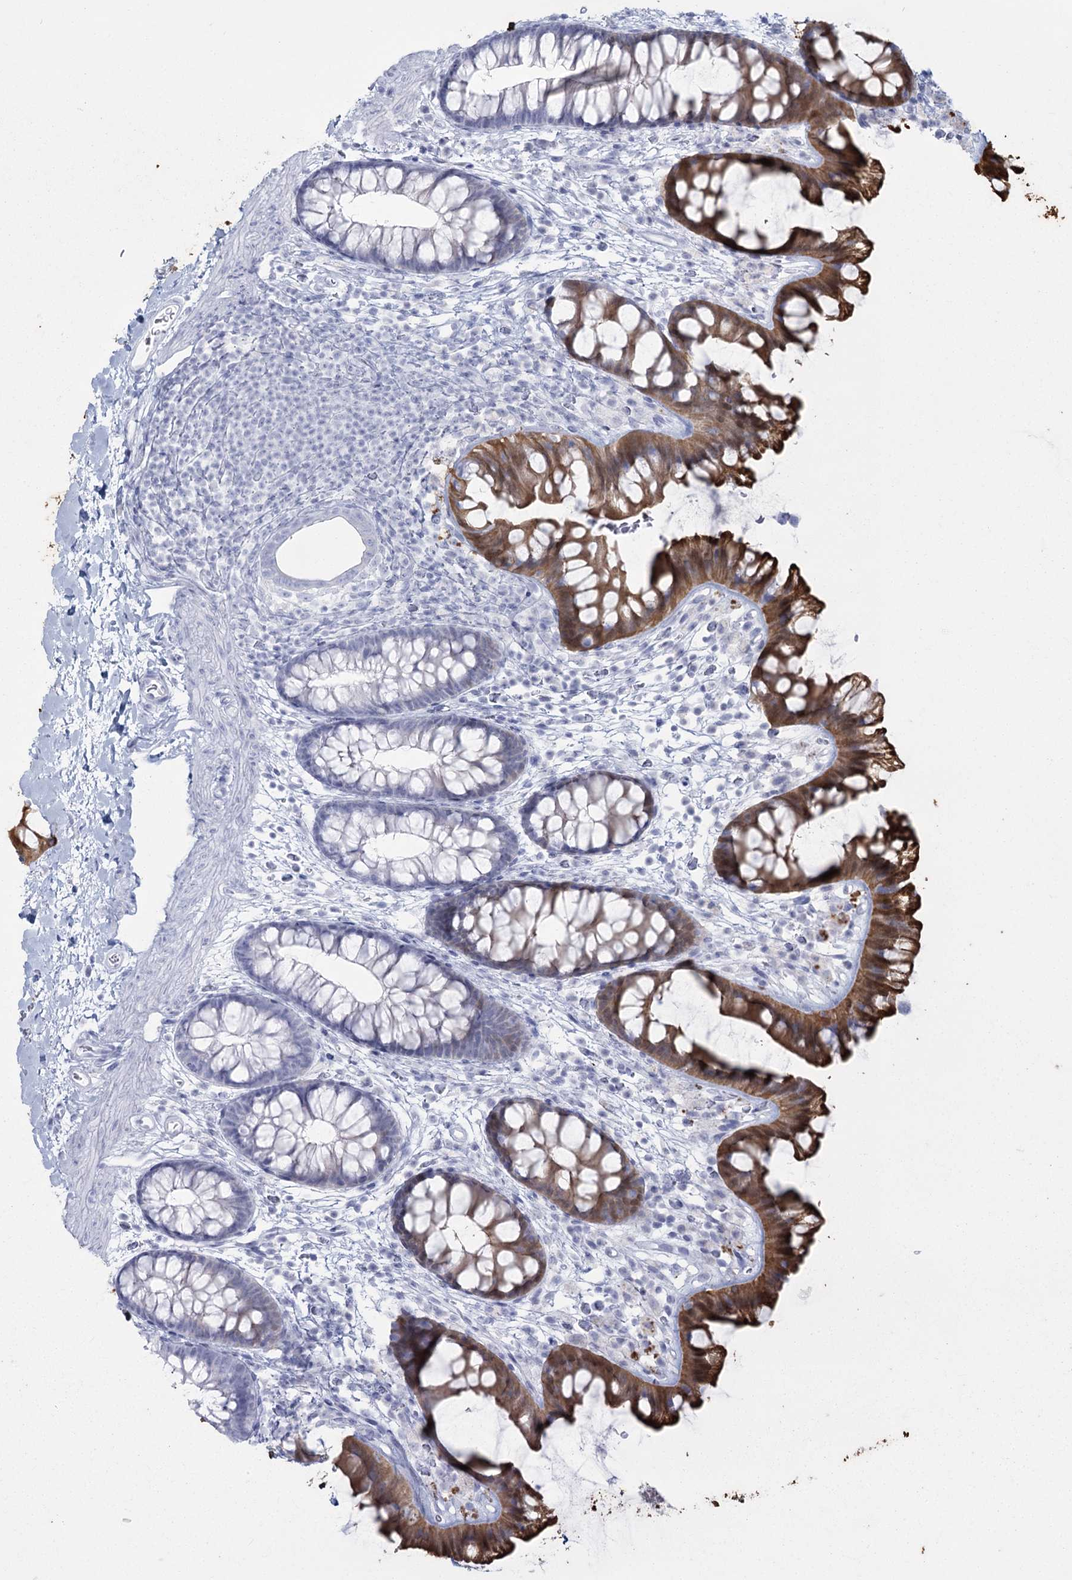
{"staining": {"intensity": "negative", "quantity": "none", "location": "none"}, "tissue": "colon", "cell_type": "Endothelial cells", "image_type": "normal", "snomed": [{"axis": "morphology", "description": "Normal tissue, NOS"}, {"axis": "topography", "description": "Colon"}], "caption": "Immunohistochemistry image of unremarkable colon: human colon stained with DAB (3,3'-diaminobenzidine) displays no significant protein positivity in endothelial cells.", "gene": "SLC6A19", "patient": {"sex": "female", "age": 62}}